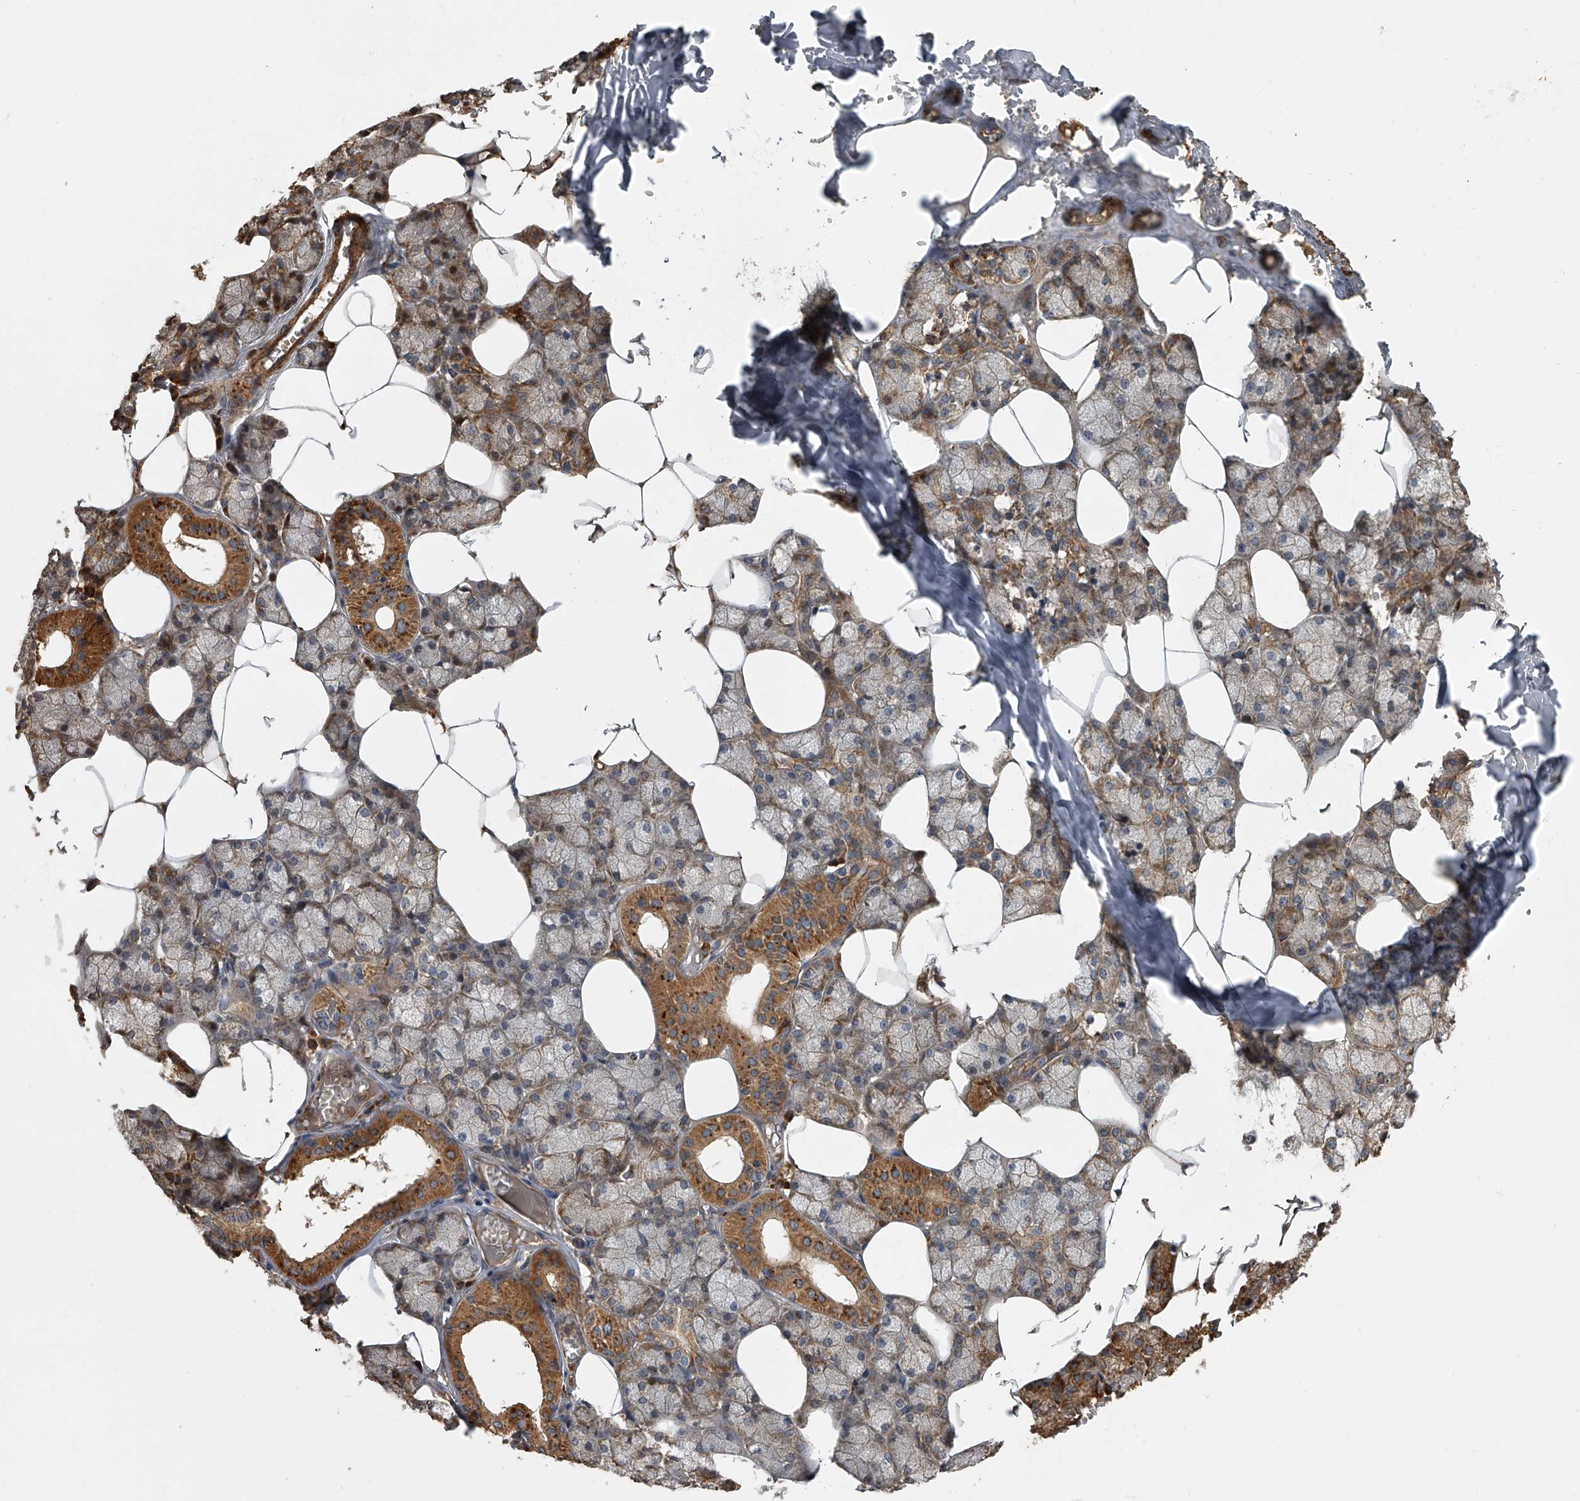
{"staining": {"intensity": "strong", "quantity": "25%-75%", "location": "cytoplasmic/membranous"}, "tissue": "salivary gland", "cell_type": "Glandular cells", "image_type": "normal", "snomed": [{"axis": "morphology", "description": "Normal tissue, NOS"}, {"axis": "topography", "description": "Salivary gland"}], "caption": "Salivary gland stained with DAB (3,3'-diaminobenzidine) IHC exhibits high levels of strong cytoplasmic/membranous staining in approximately 25%-75% of glandular cells.", "gene": "DOCK9", "patient": {"sex": "male", "age": 62}}